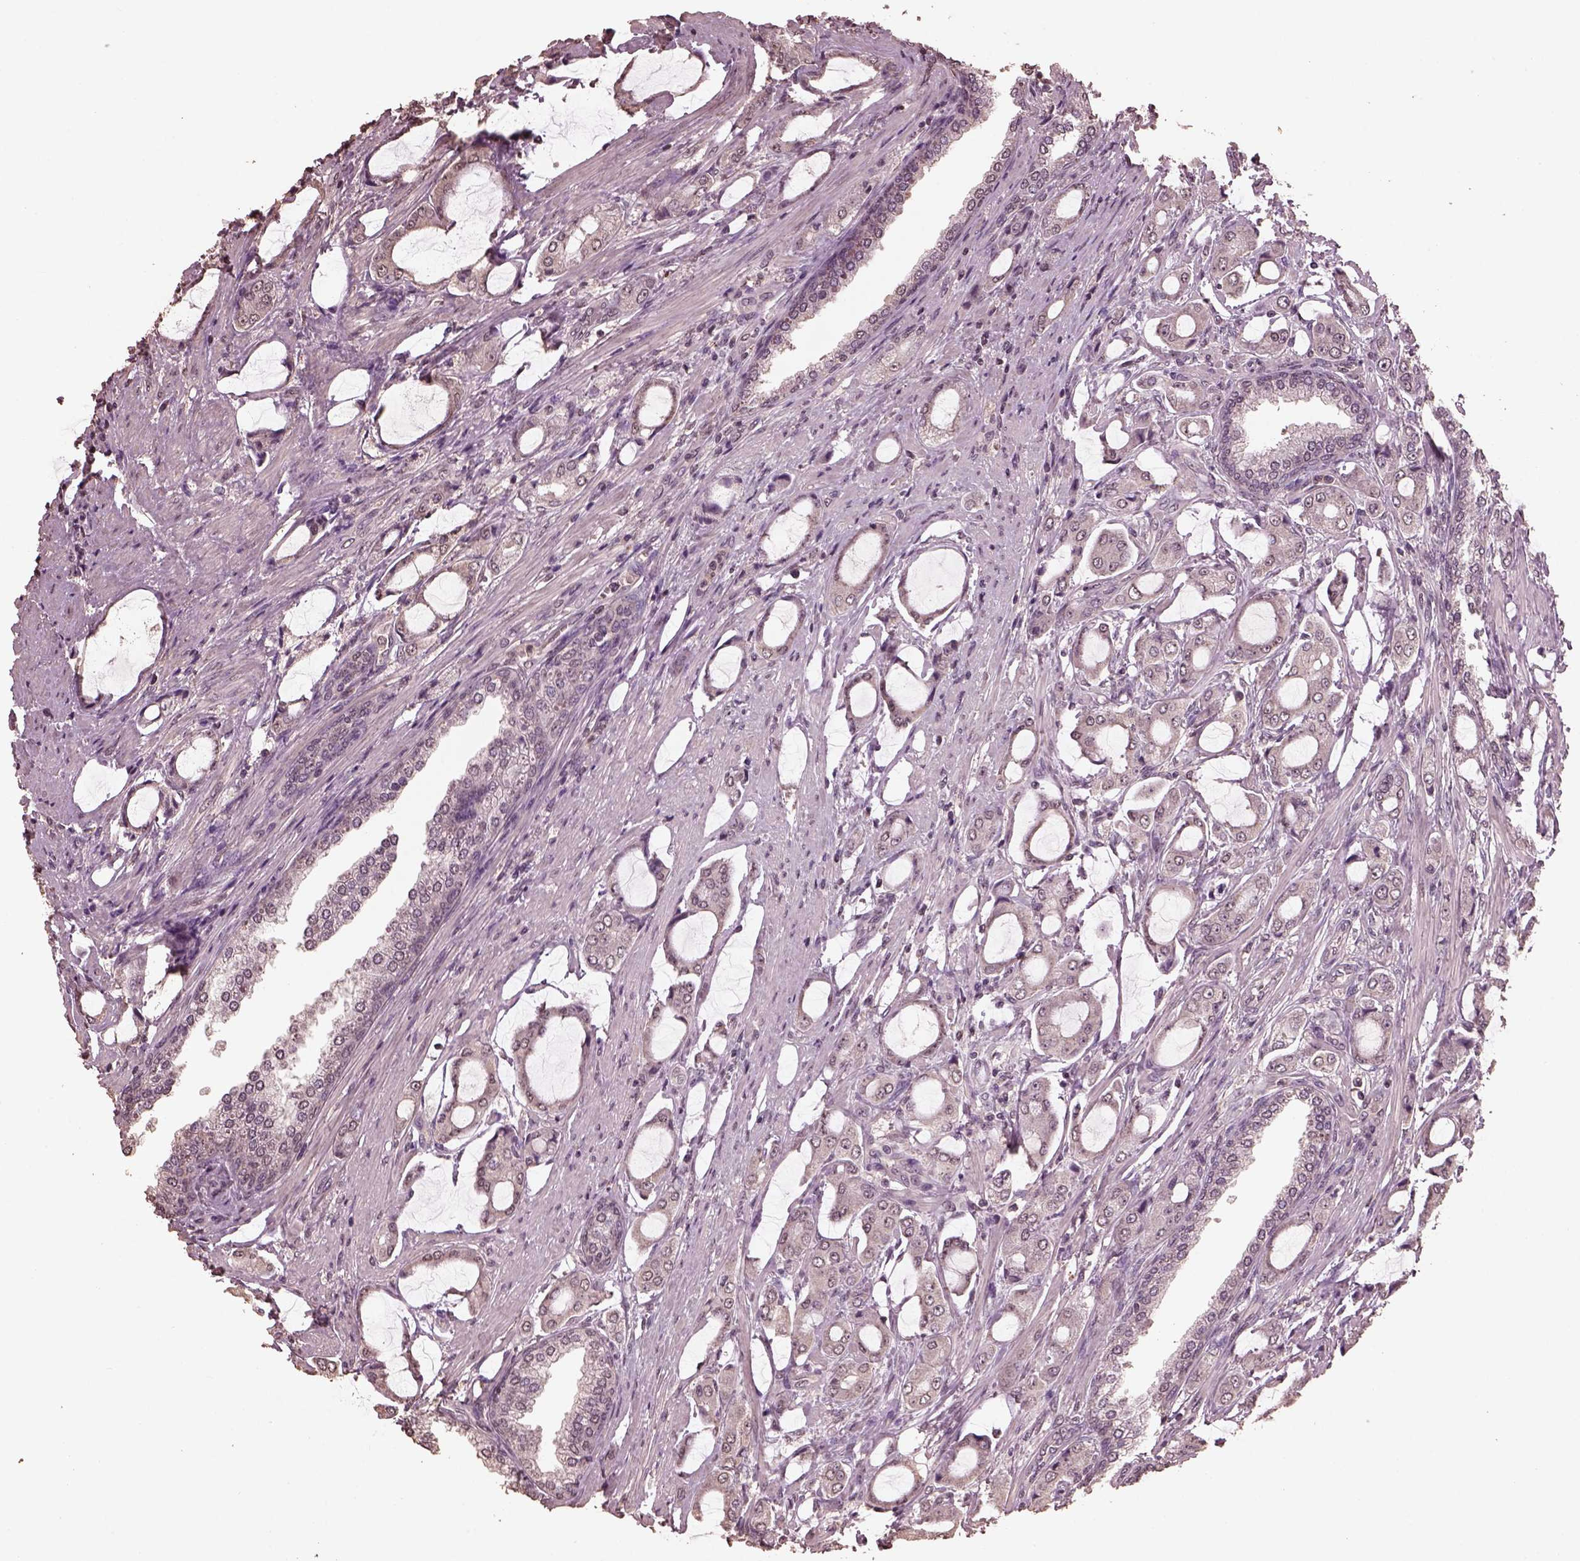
{"staining": {"intensity": "negative", "quantity": "none", "location": "none"}, "tissue": "prostate cancer", "cell_type": "Tumor cells", "image_type": "cancer", "snomed": [{"axis": "morphology", "description": "Adenocarcinoma, NOS"}, {"axis": "topography", "description": "Prostate"}], "caption": "A high-resolution photomicrograph shows immunohistochemistry (IHC) staining of prostate cancer, which demonstrates no significant staining in tumor cells.", "gene": "CPT1C", "patient": {"sex": "male", "age": 63}}